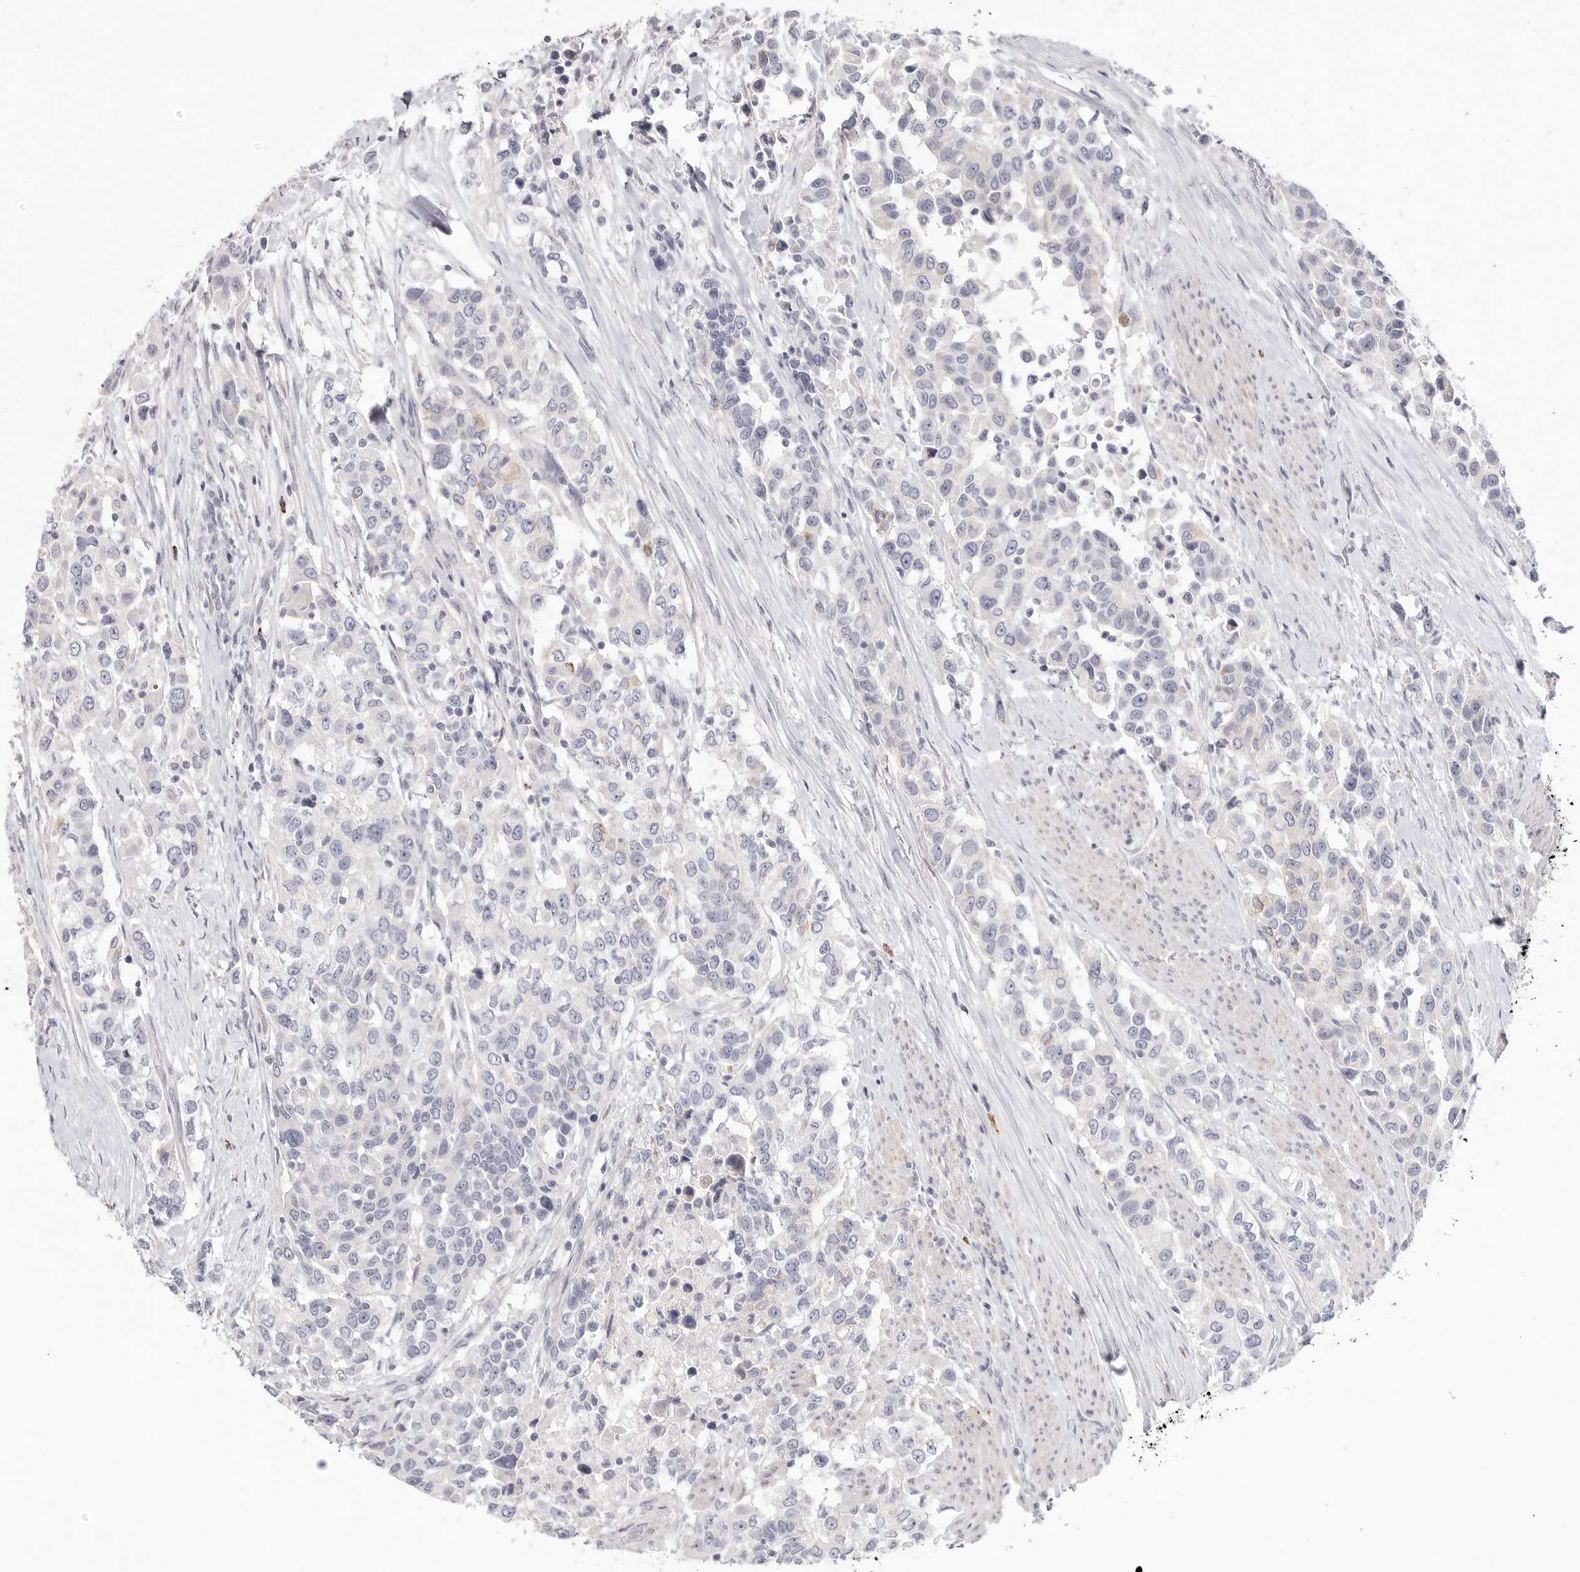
{"staining": {"intensity": "negative", "quantity": "none", "location": "none"}, "tissue": "urothelial cancer", "cell_type": "Tumor cells", "image_type": "cancer", "snomed": [{"axis": "morphology", "description": "Urothelial carcinoma, High grade"}, {"axis": "topography", "description": "Urinary bladder"}], "caption": "Urothelial cancer stained for a protein using immunohistochemistry (IHC) shows no positivity tumor cells.", "gene": "ELP3", "patient": {"sex": "female", "age": 80}}